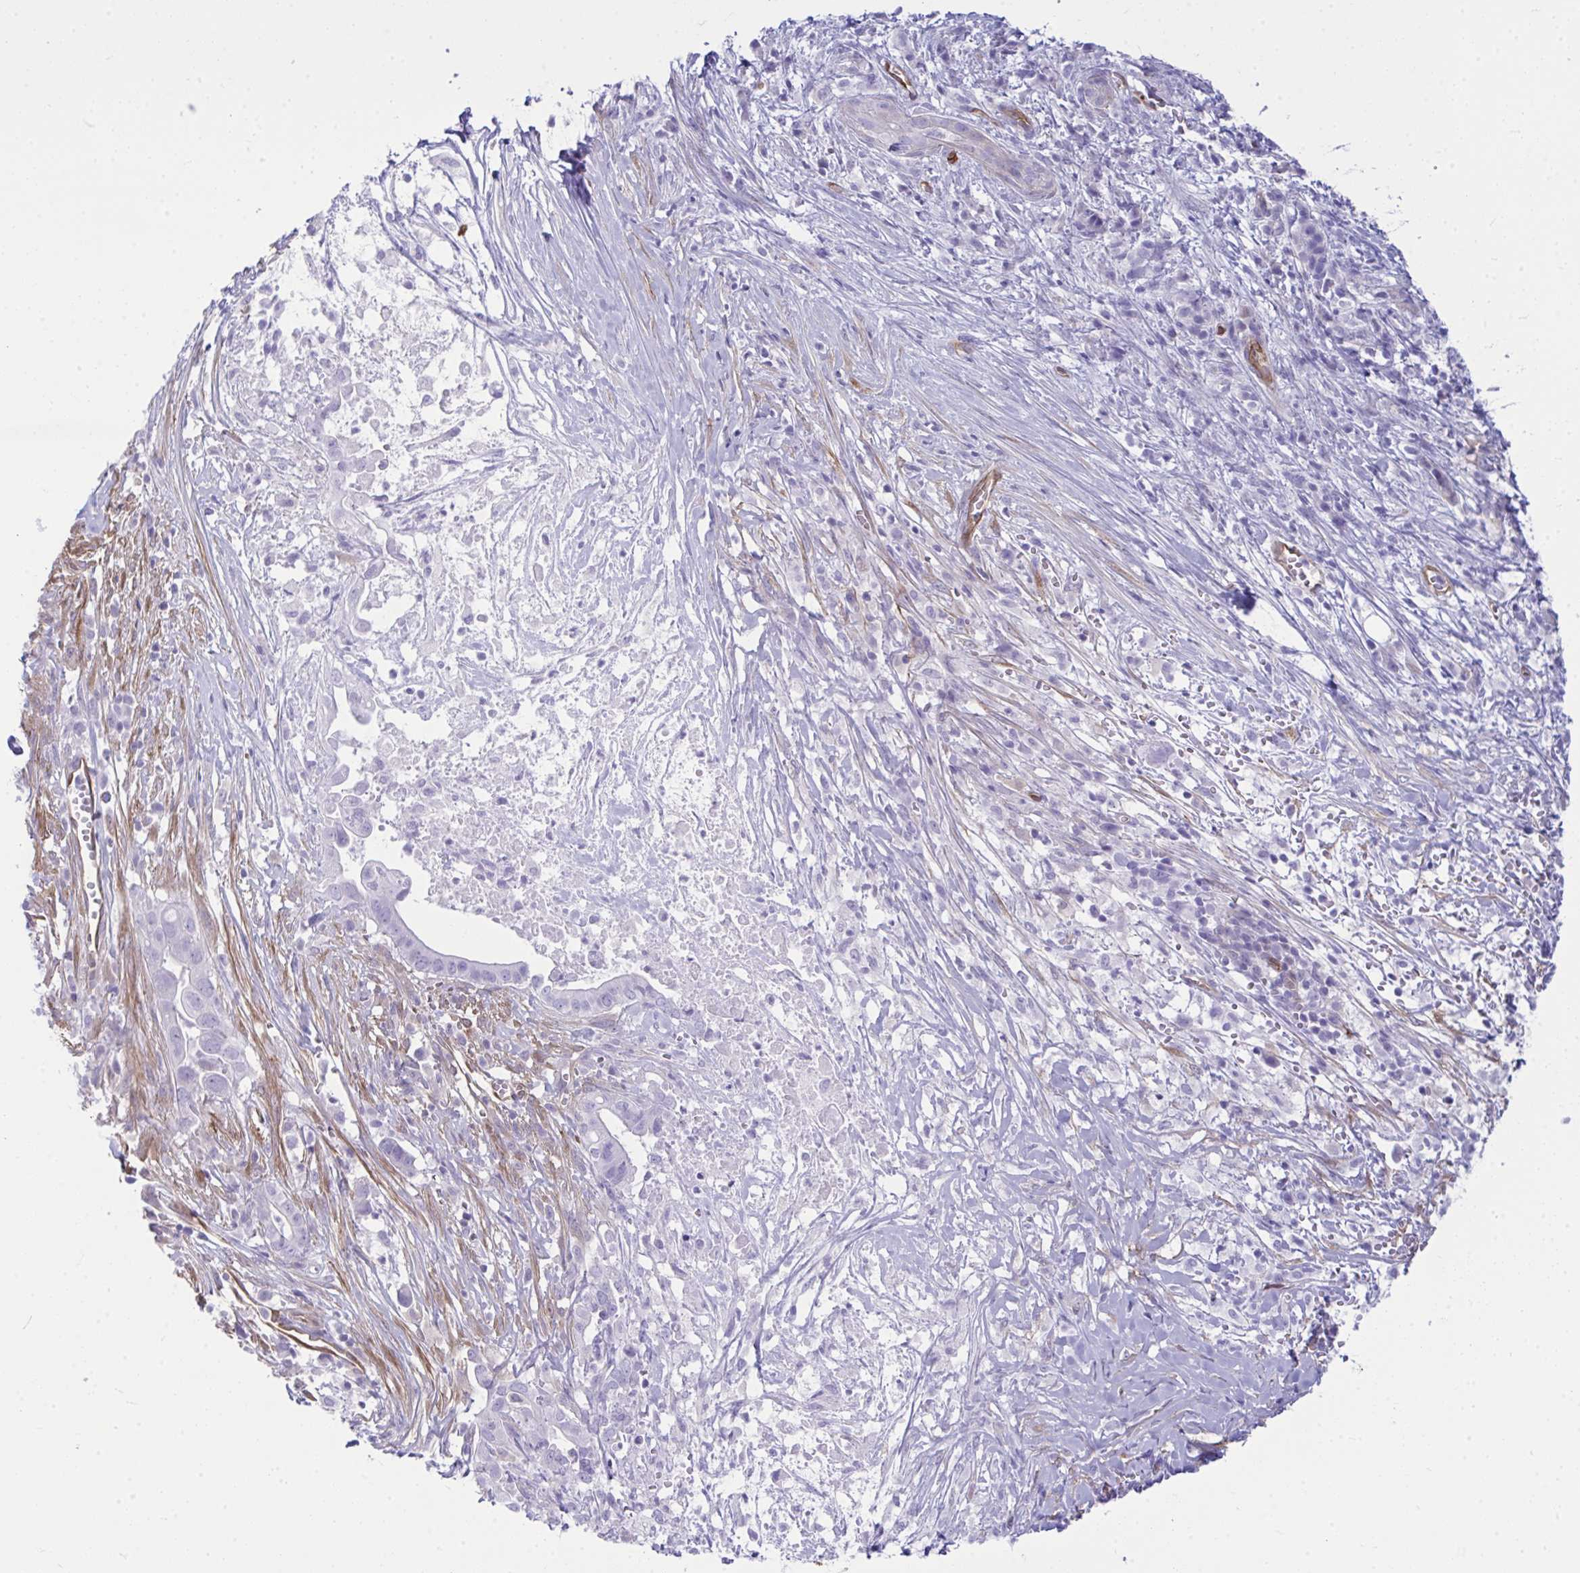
{"staining": {"intensity": "negative", "quantity": "none", "location": "none"}, "tissue": "pancreatic cancer", "cell_type": "Tumor cells", "image_type": "cancer", "snomed": [{"axis": "morphology", "description": "Adenocarcinoma, NOS"}, {"axis": "topography", "description": "Pancreas"}], "caption": "Immunohistochemistry micrograph of adenocarcinoma (pancreatic) stained for a protein (brown), which shows no positivity in tumor cells.", "gene": "LIMS2", "patient": {"sex": "male", "age": 61}}